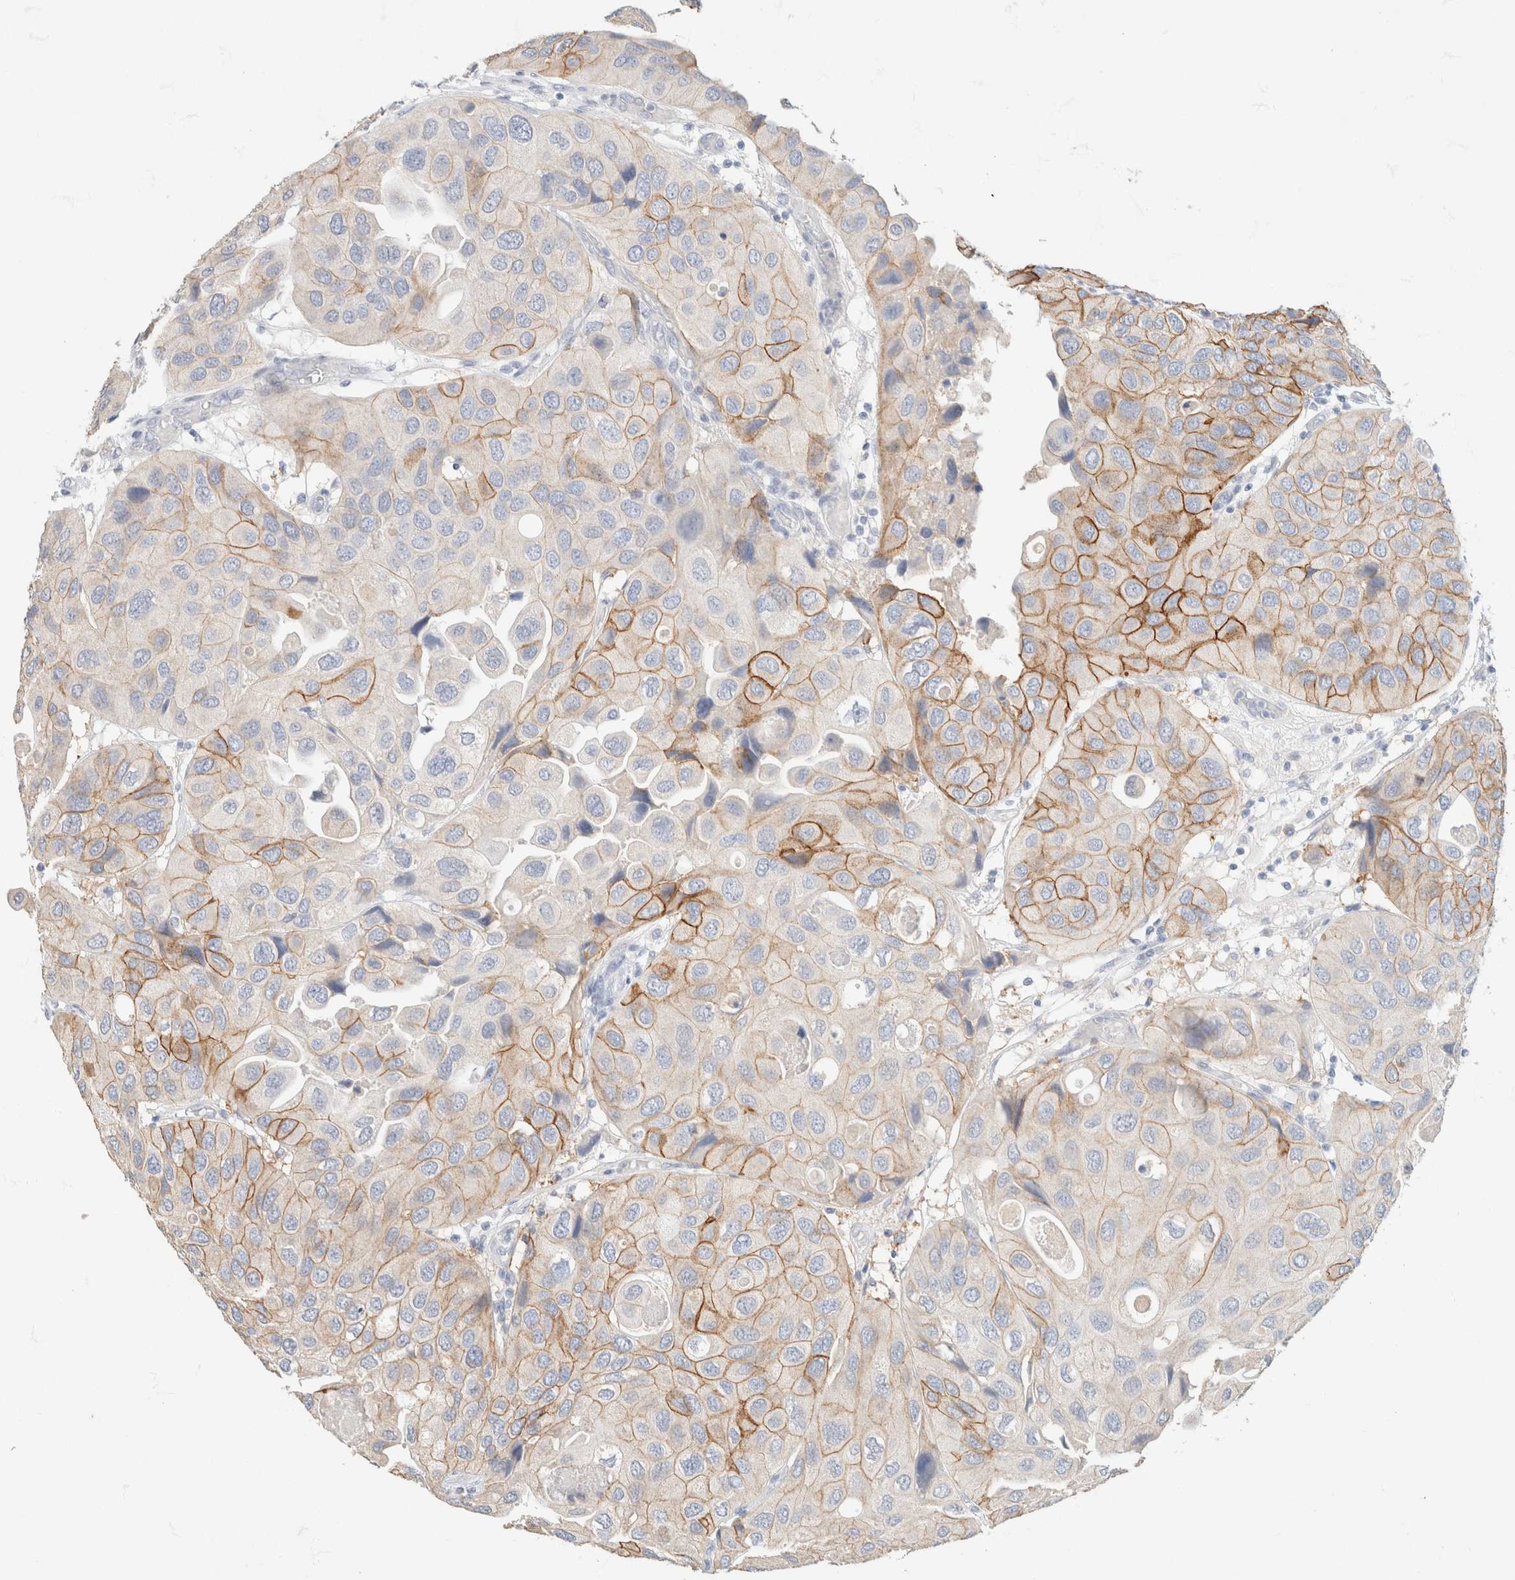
{"staining": {"intensity": "moderate", "quantity": "25%-75%", "location": "cytoplasmic/membranous"}, "tissue": "urothelial cancer", "cell_type": "Tumor cells", "image_type": "cancer", "snomed": [{"axis": "morphology", "description": "Urothelial carcinoma, High grade"}, {"axis": "topography", "description": "Urinary bladder"}], "caption": "The histopathology image reveals immunohistochemical staining of urothelial carcinoma (high-grade). There is moderate cytoplasmic/membranous staining is appreciated in about 25%-75% of tumor cells.", "gene": "CA12", "patient": {"sex": "female", "age": 64}}